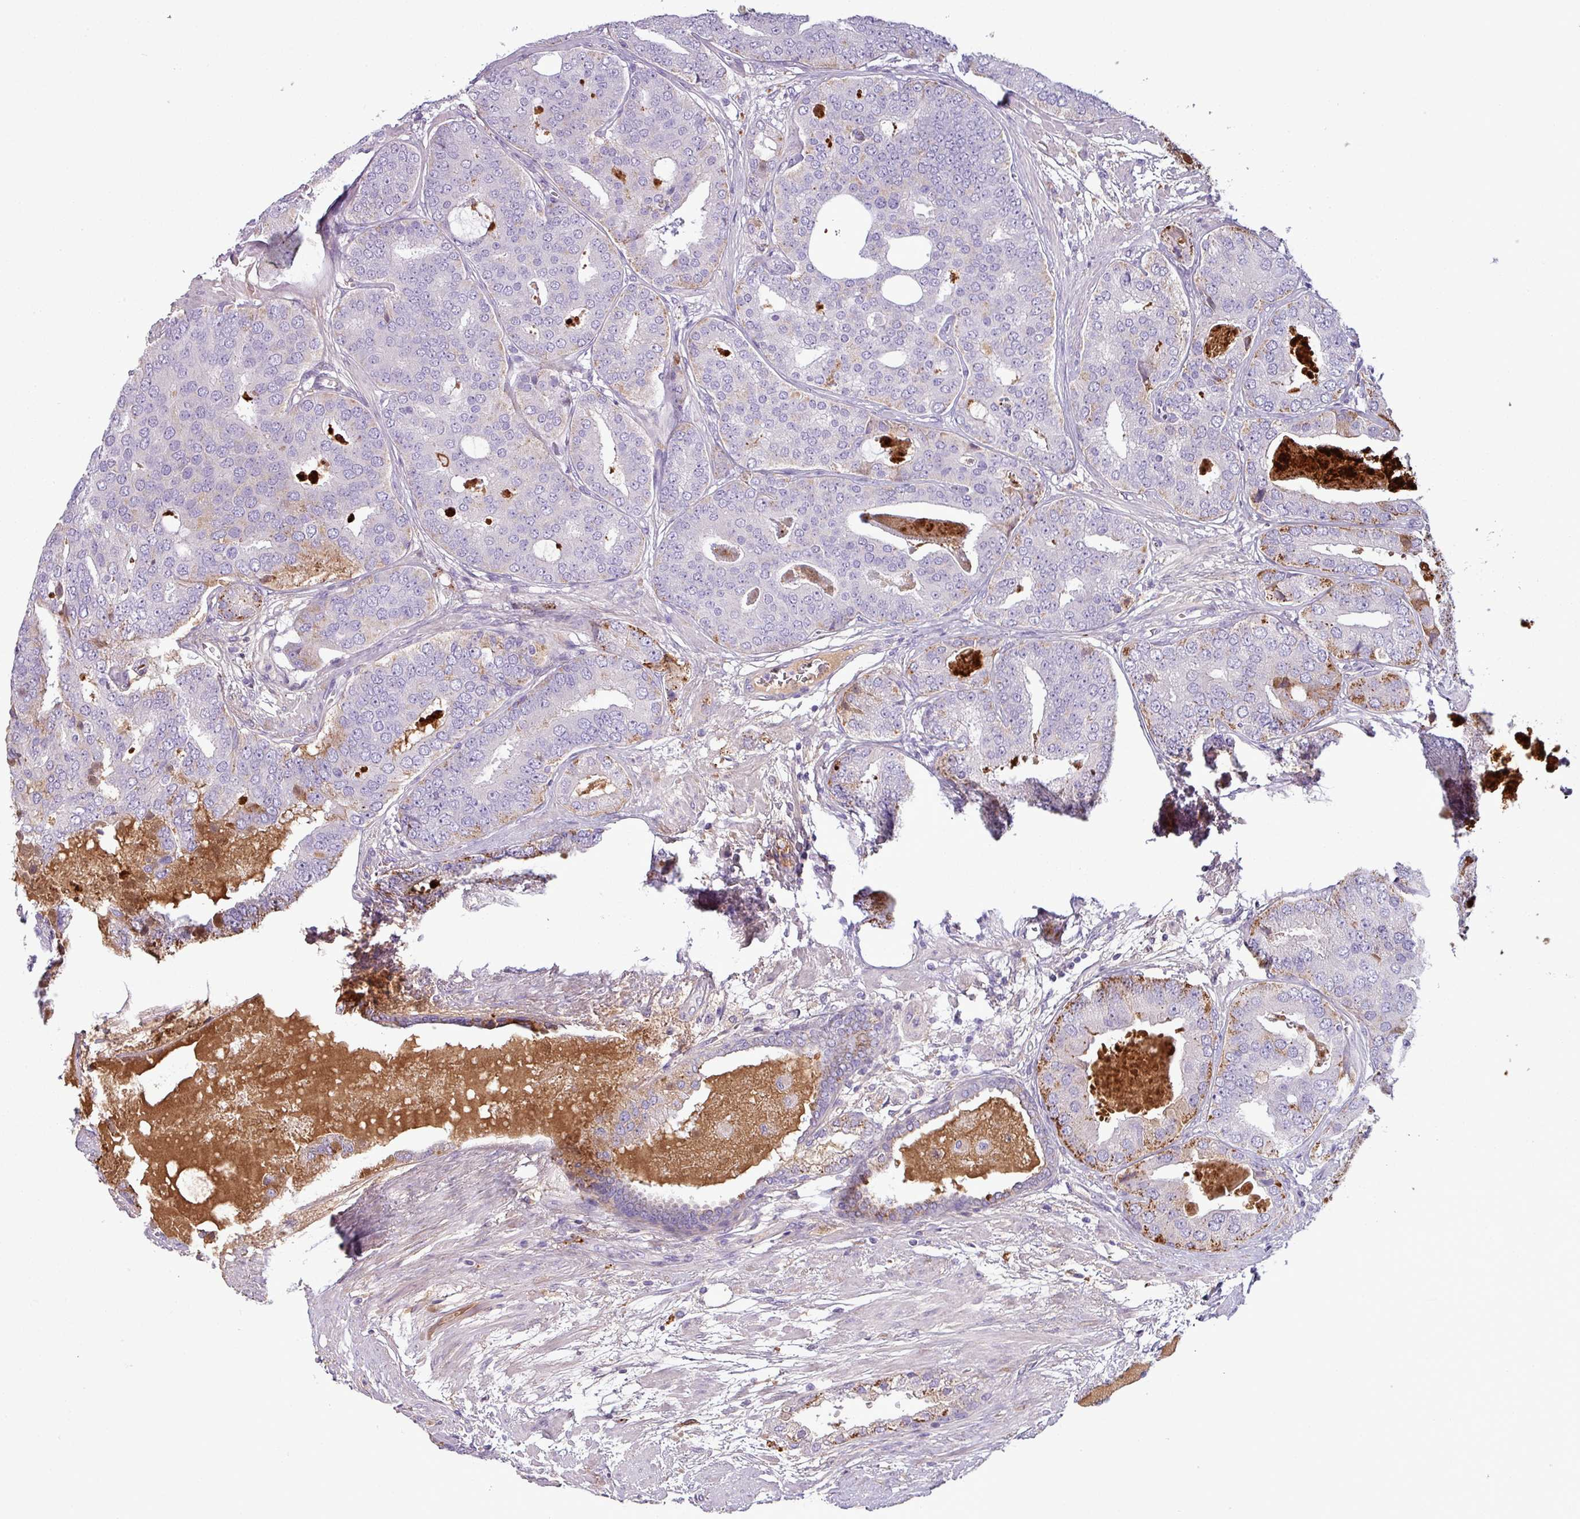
{"staining": {"intensity": "moderate", "quantity": "<25%", "location": "cytoplasmic/membranous"}, "tissue": "prostate cancer", "cell_type": "Tumor cells", "image_type": "cancer", "snomed": [{"axis": "morphology", "description": "Adenocarcinoma, High grade"}, {"axis": "topography", "description": "Prostate"}], "caption": "Prostate cancer stained with a brown dye demonstrates moderate cytoplasmic/membranous positive expression in approximately <25% of tumor cells.", "gene": "C4B", "patient": {"sex": "male", "age": 71}}